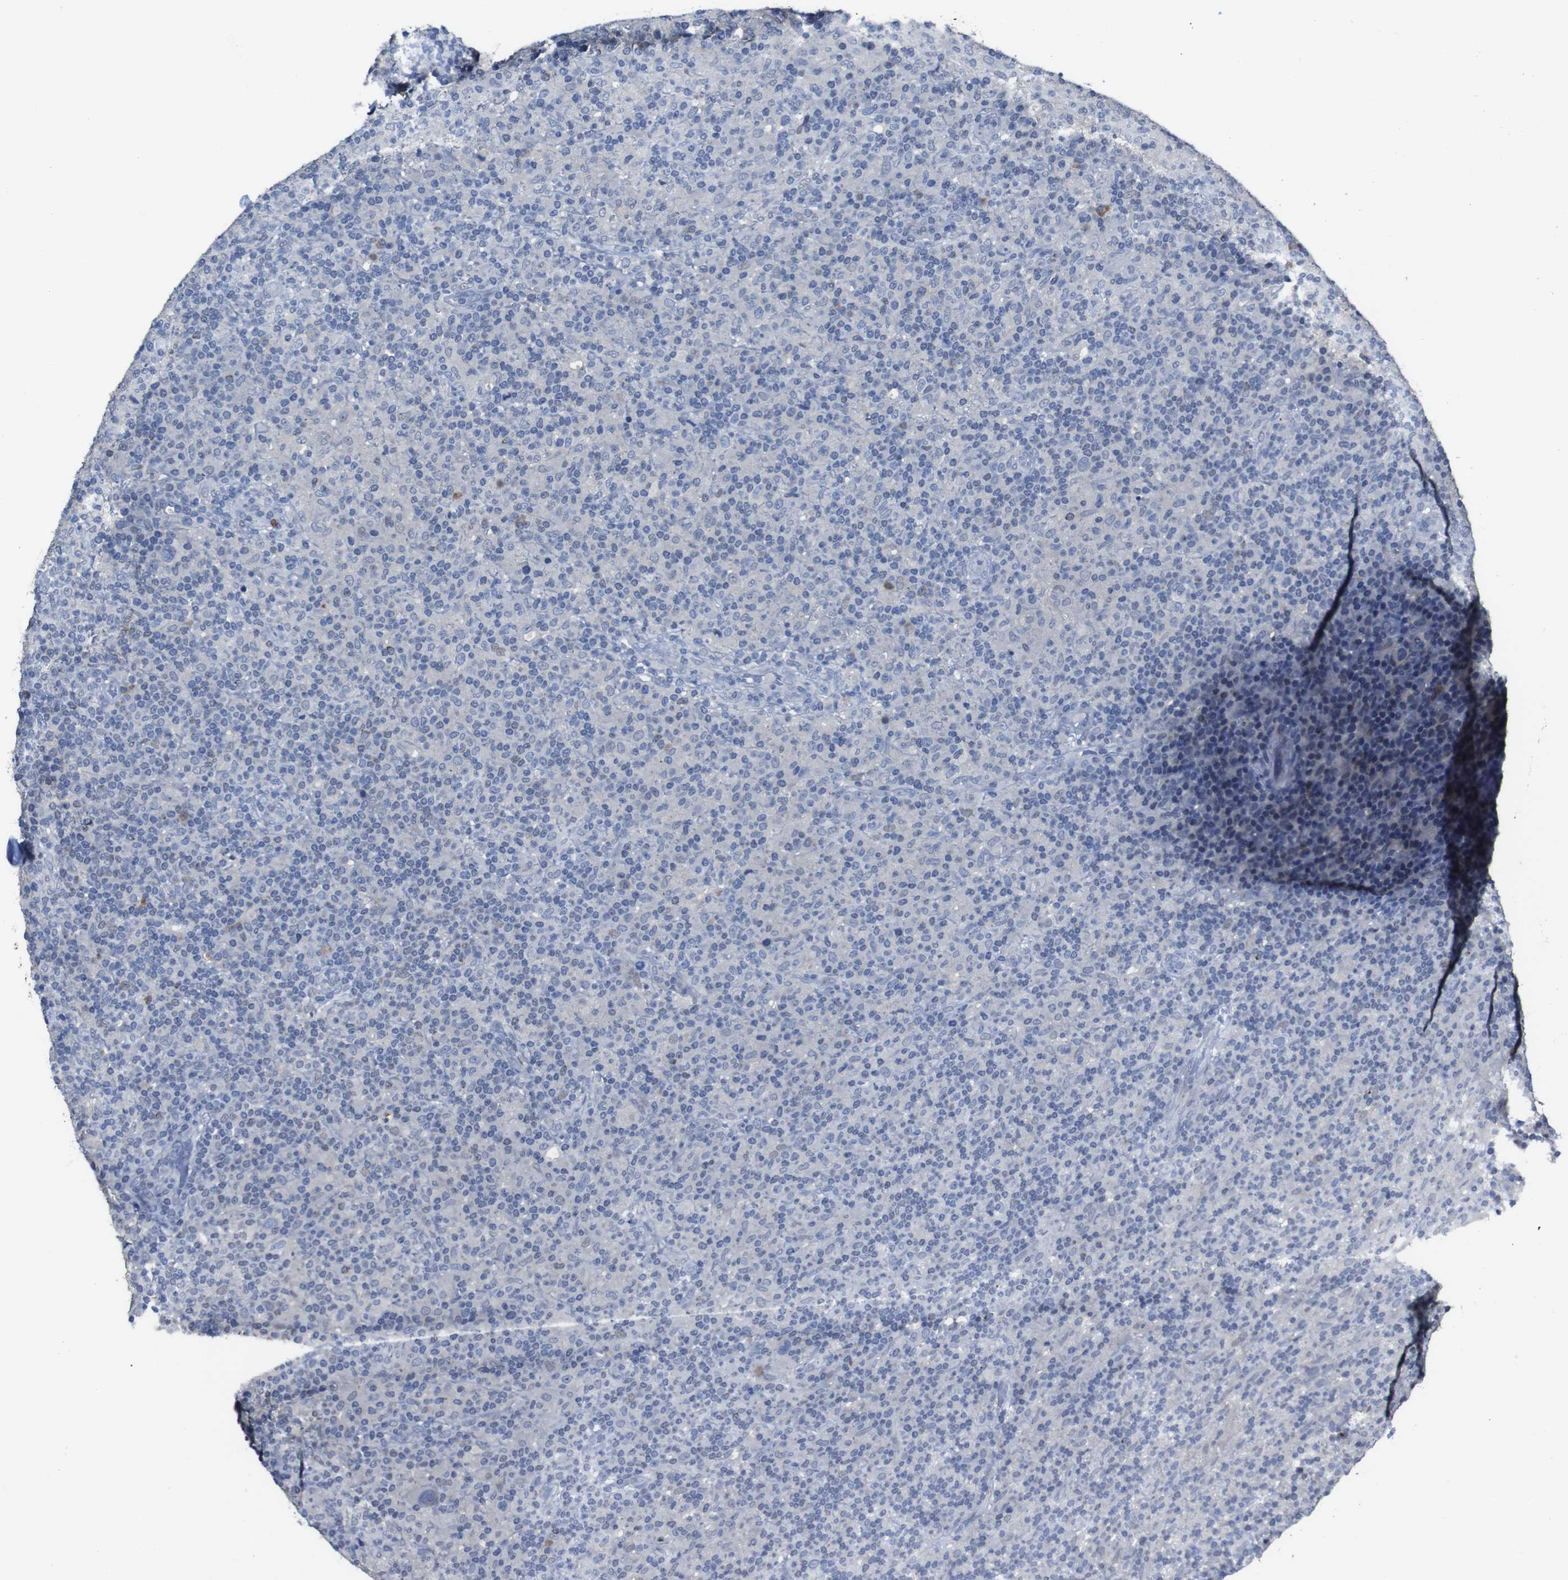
{"staining": {"intensity": "negative", "quantity": "none", "location": "none"}, "tissue": "lymphoma", "cell_type": "Tumor cells", "image_type": "cancer", "snomed": [{"axis": "morphology", "description": "Hodgkin's disease, NOS"}, {"axis": "topography", "description": "Lymph node"}], "caption": "Immunohistochemistry image of lymphoma stained for a protein (brown), which exhibits no staining in tumor cells.", "gene": "SEMA4B", "patient": {"sex": "male", "age": 70}}